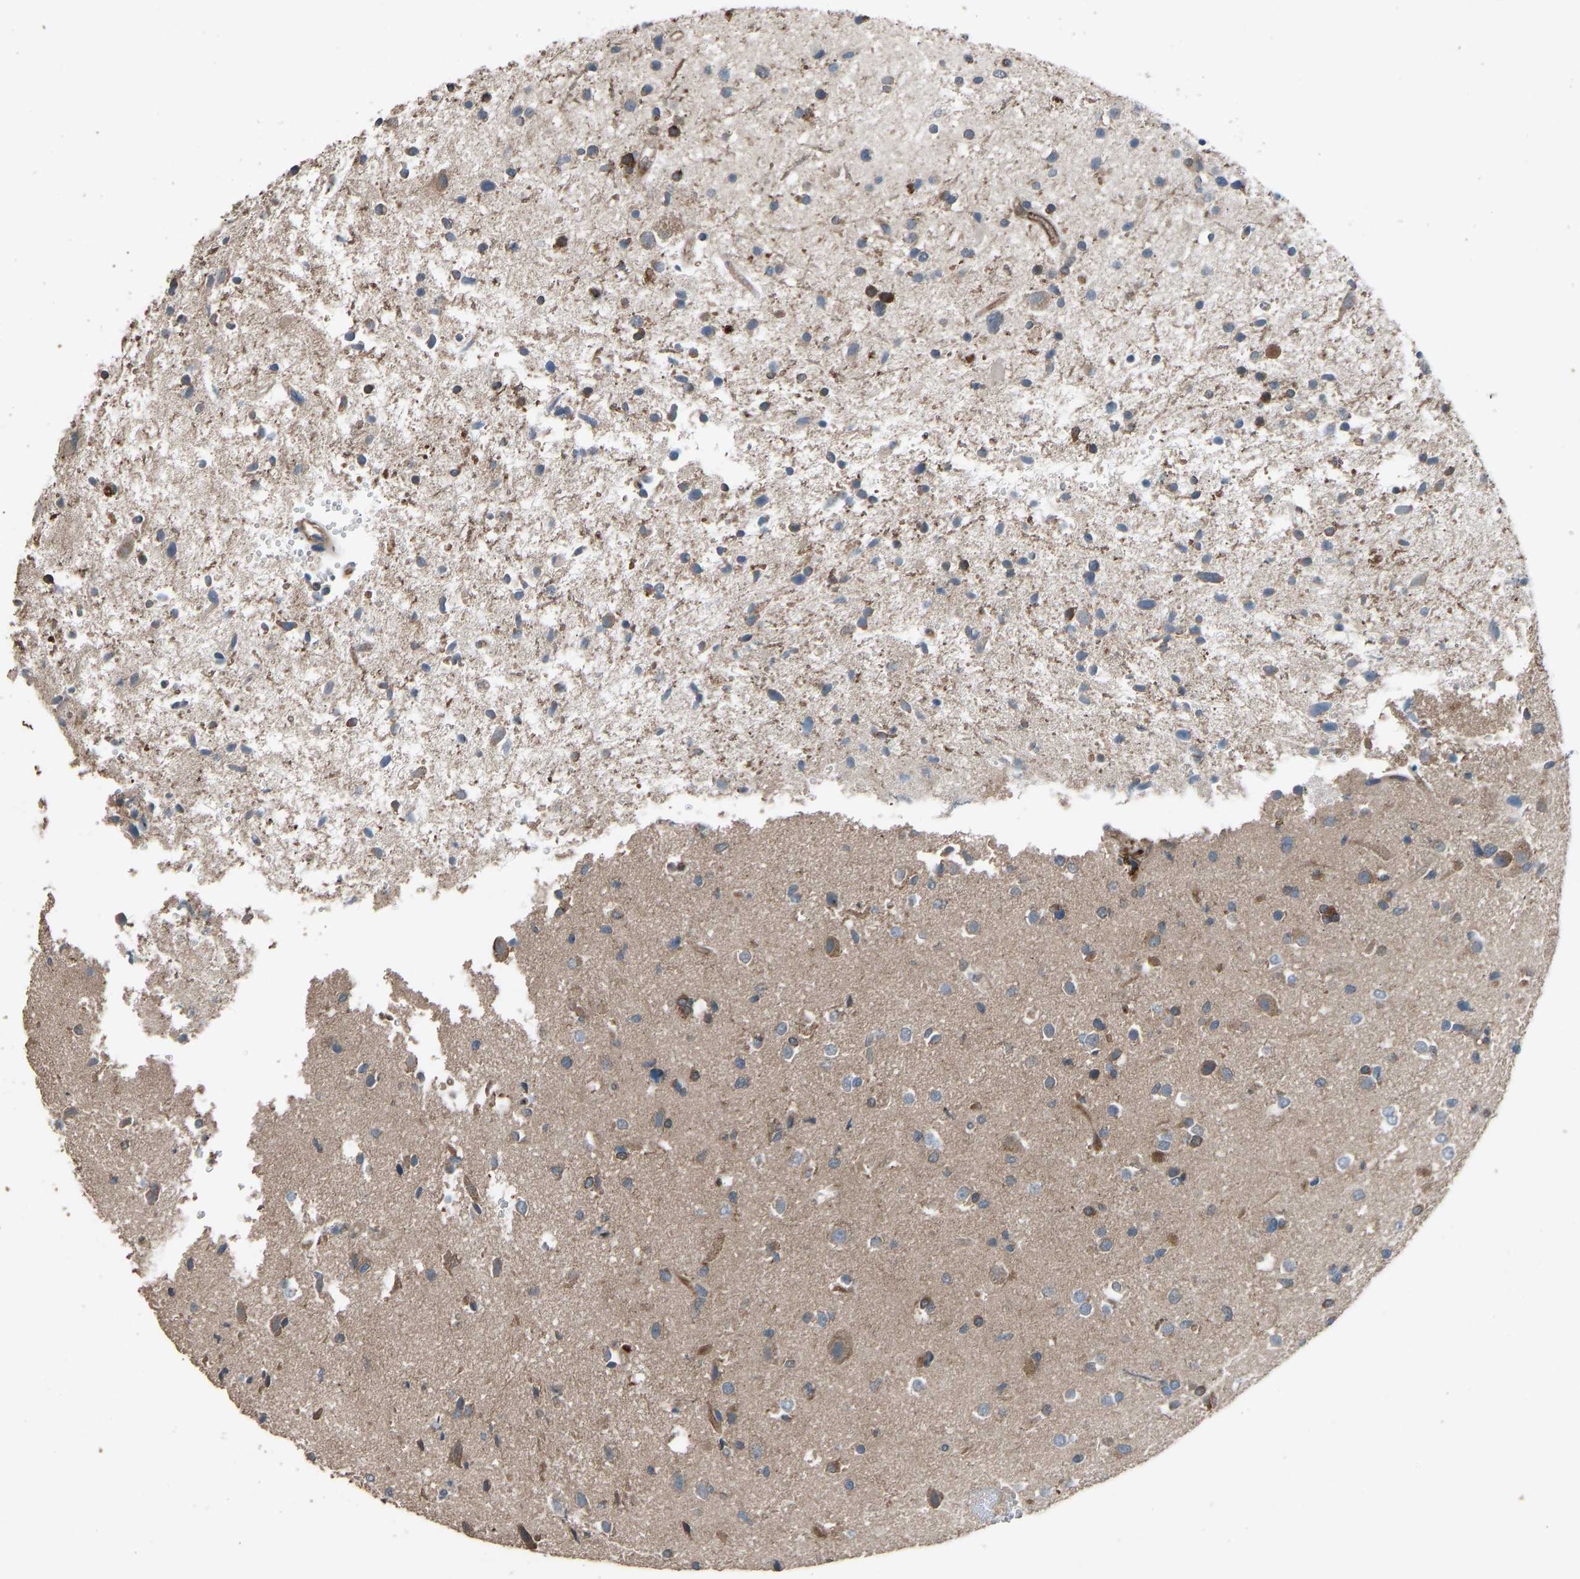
{"staining": {"intensity": "moderate", "quantity": "<25%", "location": "cytoplasmic/membranous"}, "tissue": "glioma", "cell_type": "Tumor cells", "image_type": "cancer", "snomed": [{"axis": "morphology", "description": "Glioma, malignant, High grade"}, {"axis": "topography", "description": "Brain"}], "caption": "This is a histology image of immunohistochemistry staining of glioma, which shows moderate expression in the cytoplasmic/membranous of tumor cells.", "gene": "SLC43A1", "patient": {"sex": "male", "age": 33}}